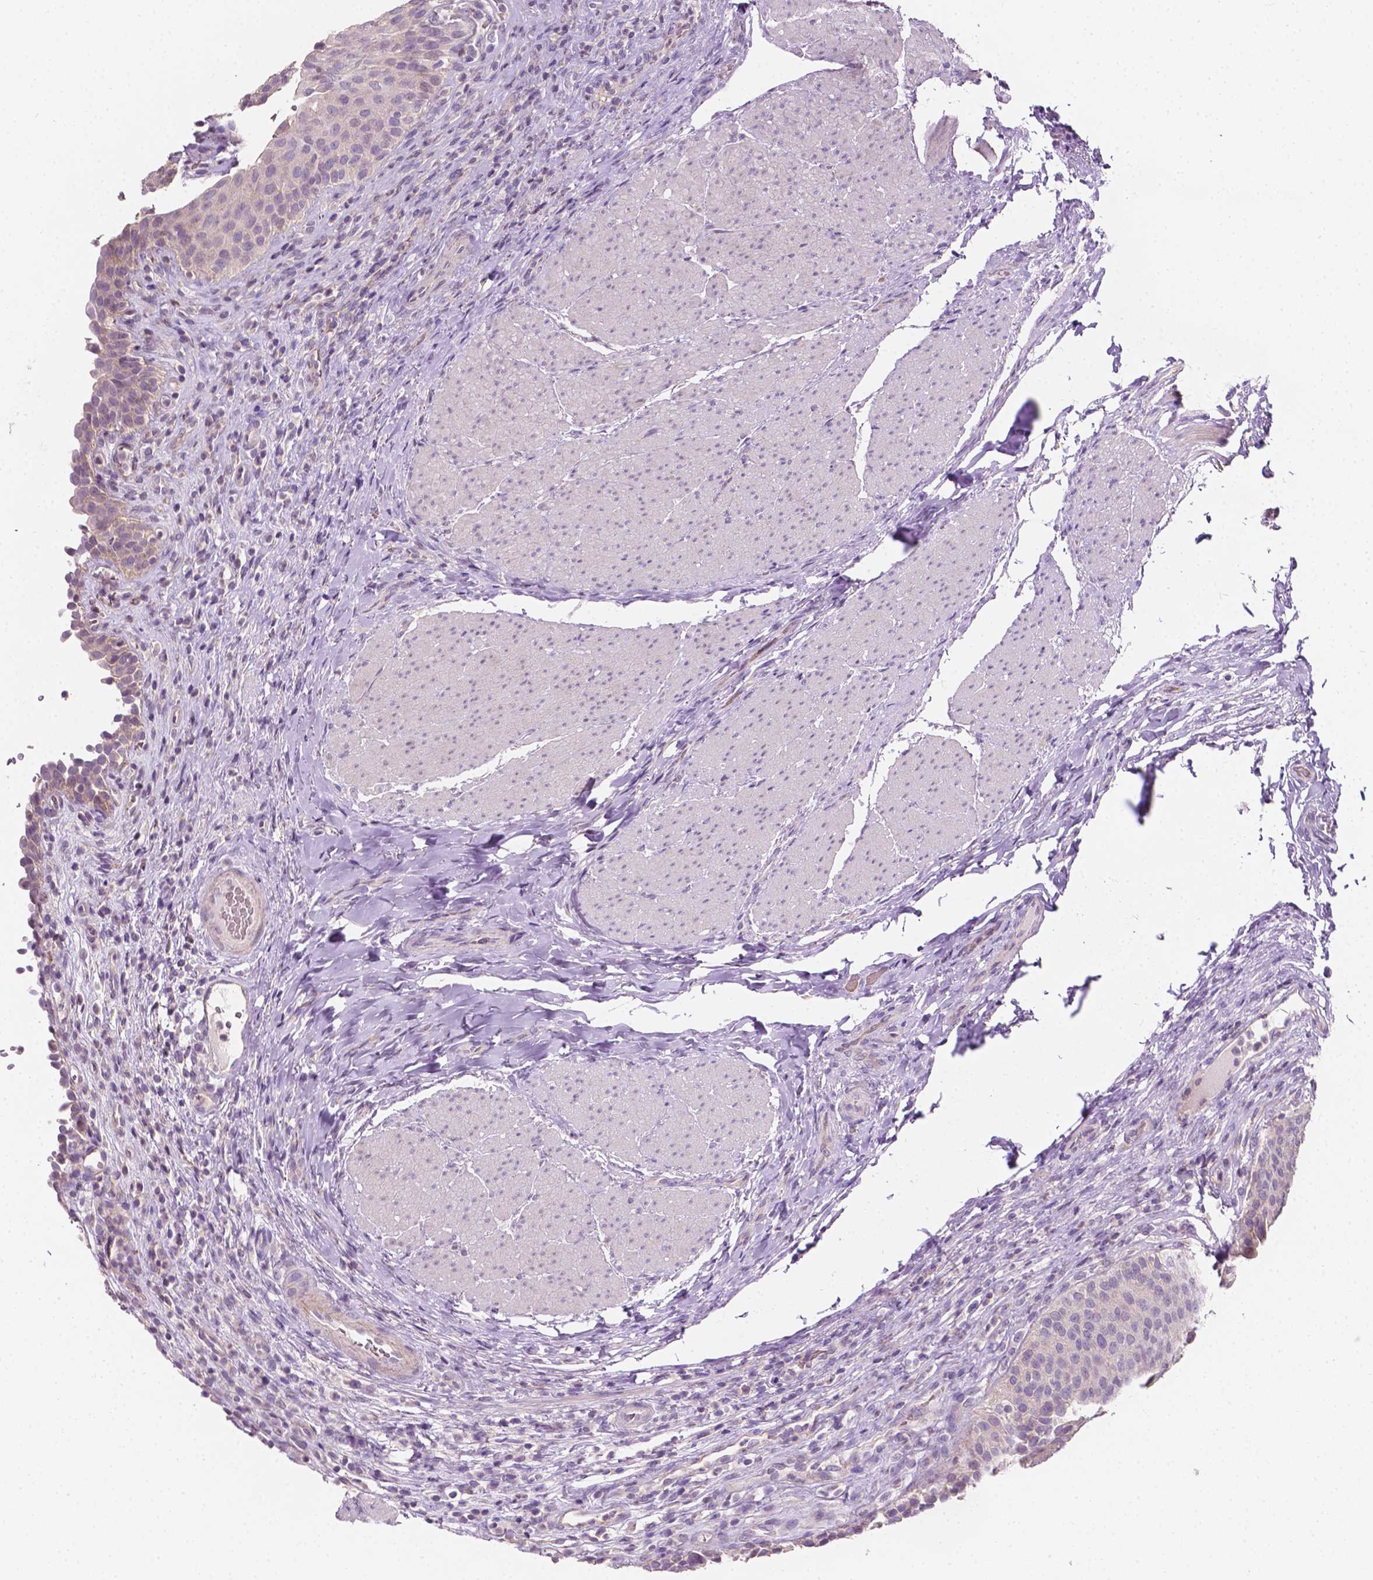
{"staining": {"intensity": "negative", "quantity": "none", "location": "none"}, "tissue": "urinary bladder", "cell_type": "Urothelial cells", "image_type": "normal", "snomed": [{"axis": "morphology", "description": "Normal tissue, NOS"}, {"axis": "topography", "description": "Urinary bladder"}, {"axis": "topography", "description": "Peripheral nerve tissue"}], "caption": "This is an immunohistochemistry image of normal urinary bladder. There is no expression in urothelial cells.", "gene": "EGFR", "patient": {"sex": "male", "age": 66}}